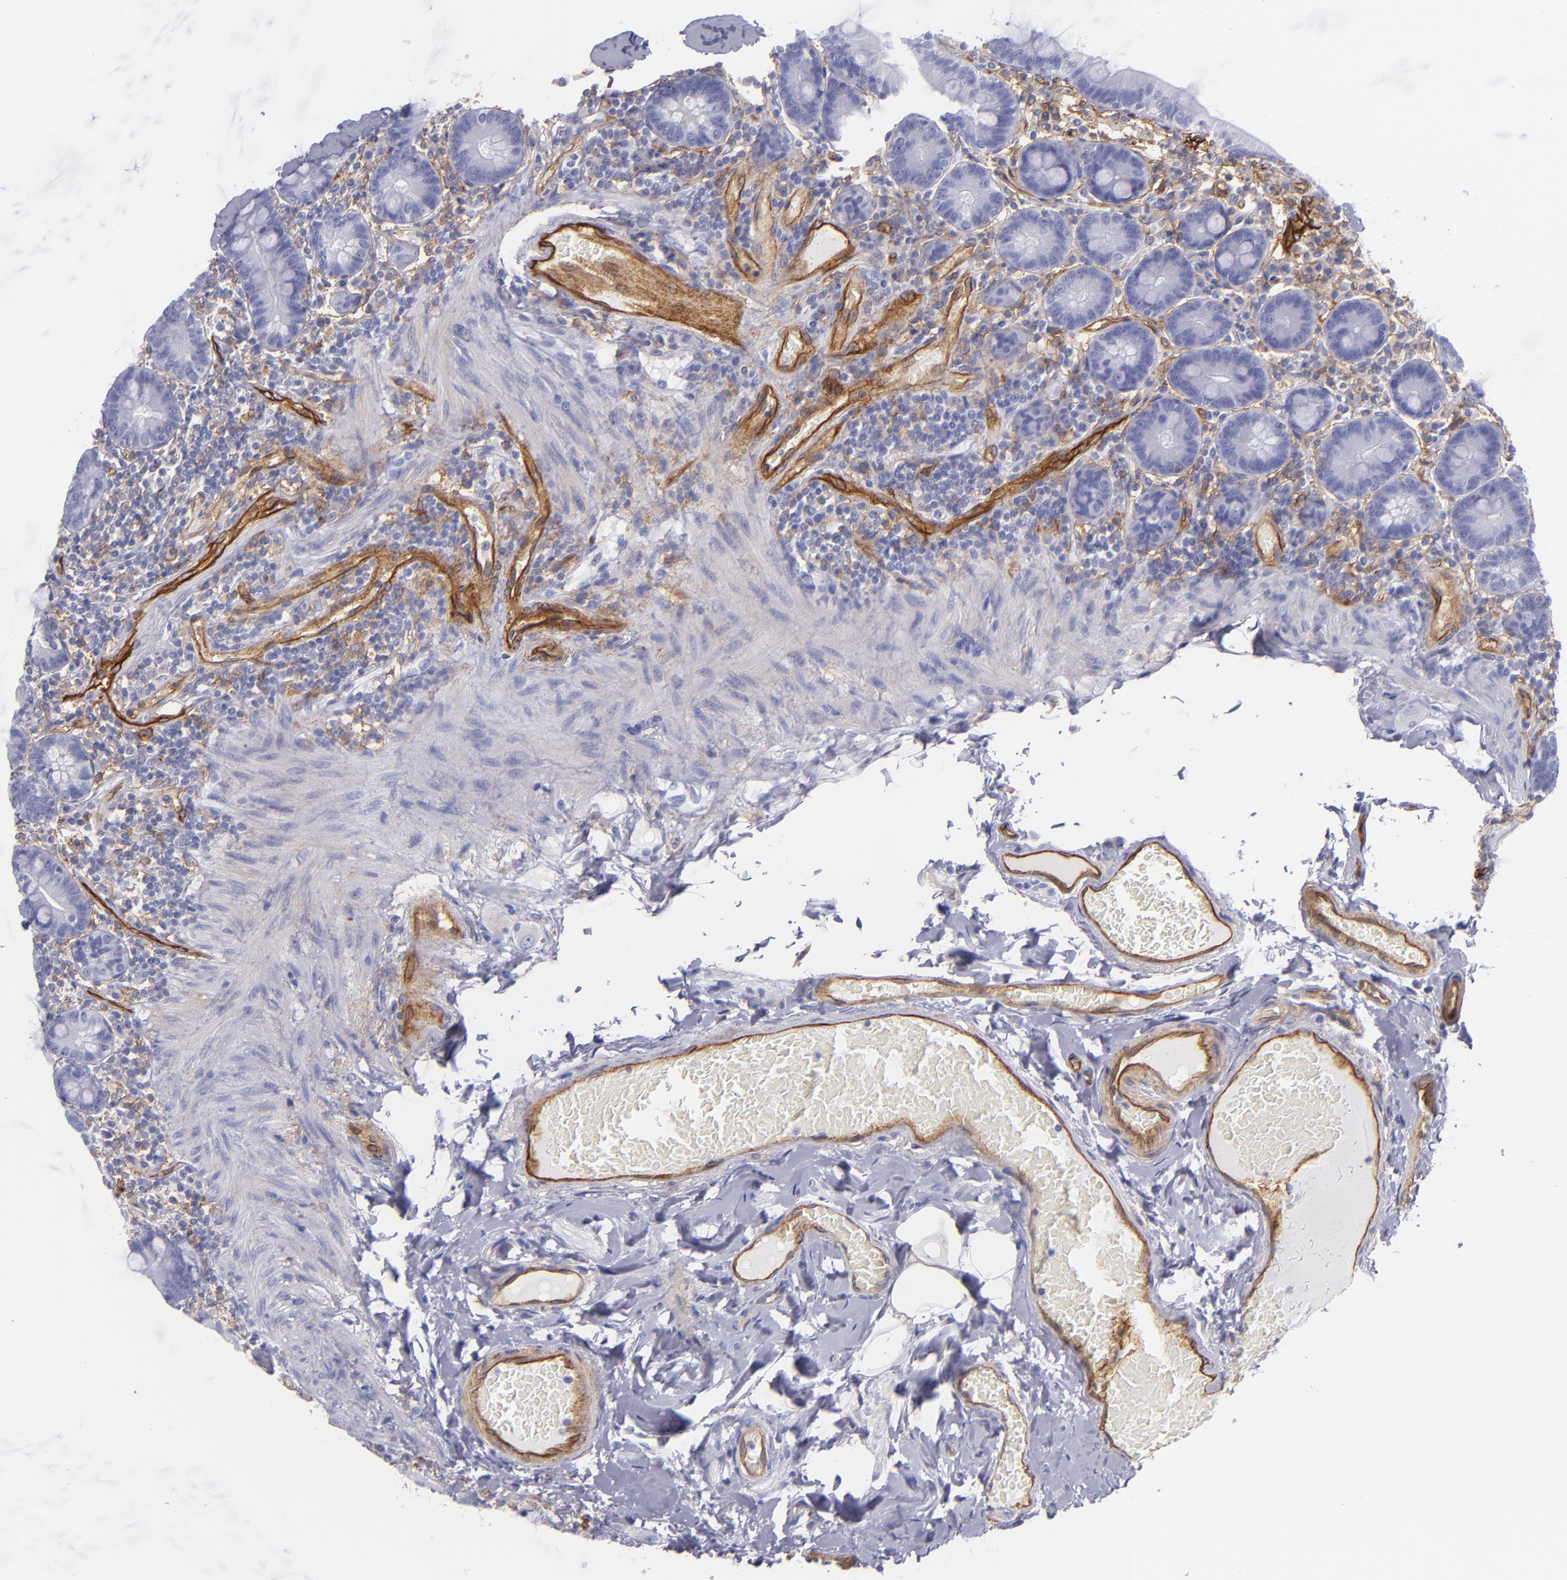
{"staining": {"intensity": "negative", "quantity": "none", "location": "none"}, "tissue": "duodenum", "cell_type": "Glandular cells", "image_type": "normal", "snomed": [{"axis": "morphology", "description": "Normal tissue, NOS"}, {"axis": "topography", "description": "Duodenum"}], "caption": "Immunohistochemical staining of unremarkable human duodenum exhibits no significant expression in glandular cells.", "gene": "ENTPD1", "patient": {"sex": "male", "age": 66}}